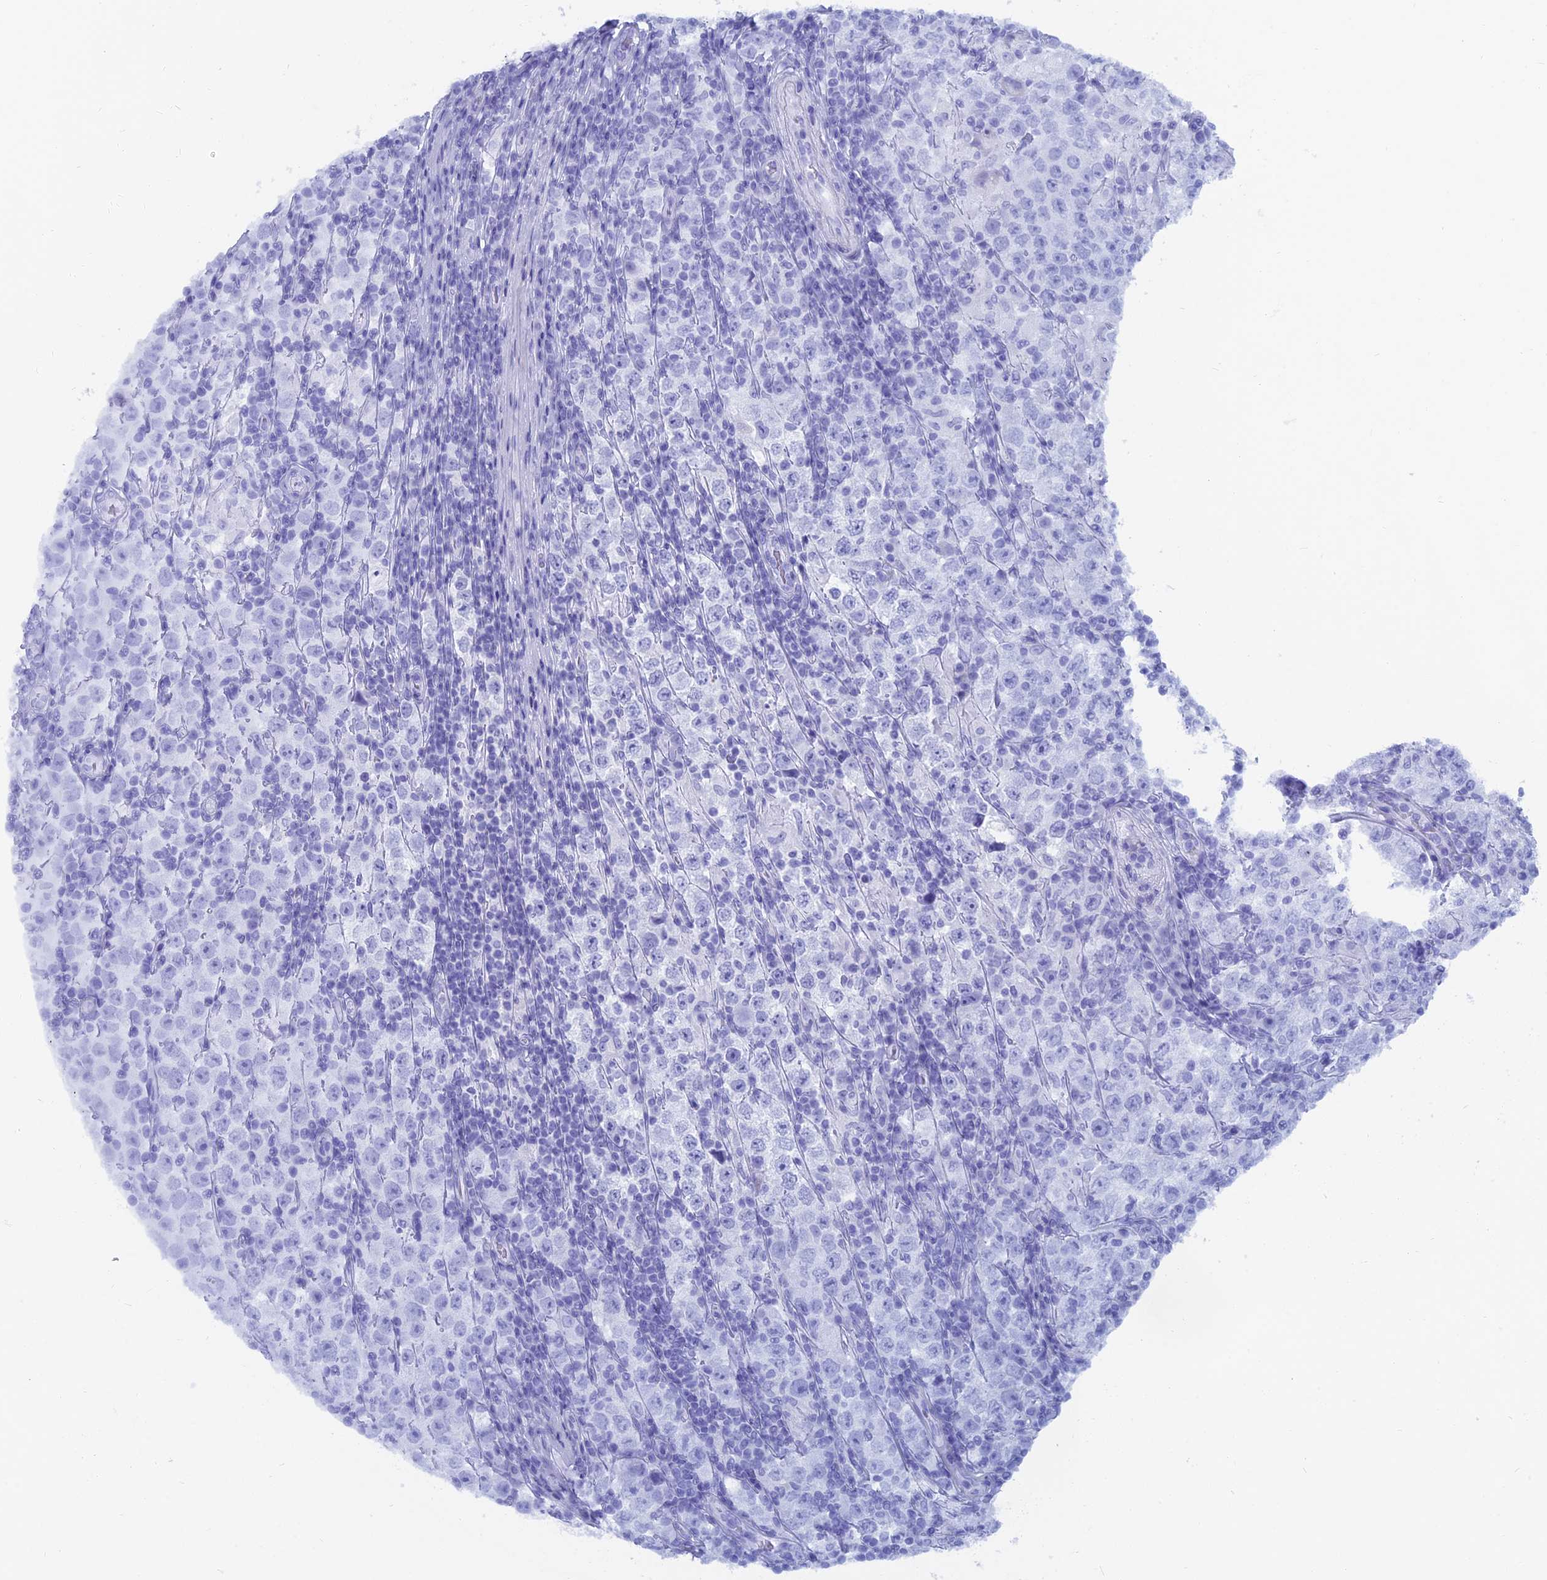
{"staining": {"intensity": "negative", "quantity": "none", "location": "none"}, "tissue": "testis cancer", "cell_type": "Tumor cells", "image_type": "cancer", "snomed": [{"axis": "morphology", "description": "Normal tissue, NOS"}, {"axis": "morphology", "description": "Urothelial carcinoma, High grade"}, {"axis": "morphology", "description": "Seminoma, NOS"}, {"axis": "morphology", "description": "Carcinoma, Embryonal, NOS"}, {"axis": "topography", "description": "Urinary bladder"}, {"axis": "topography", "description": "Testis"}], "caption": "Immunohistochemical staining of seminoma (testis) reveals no significant staining in tumor cells.", "gene": "CAPS", "patient": {"sex": "male", "age": 41}}